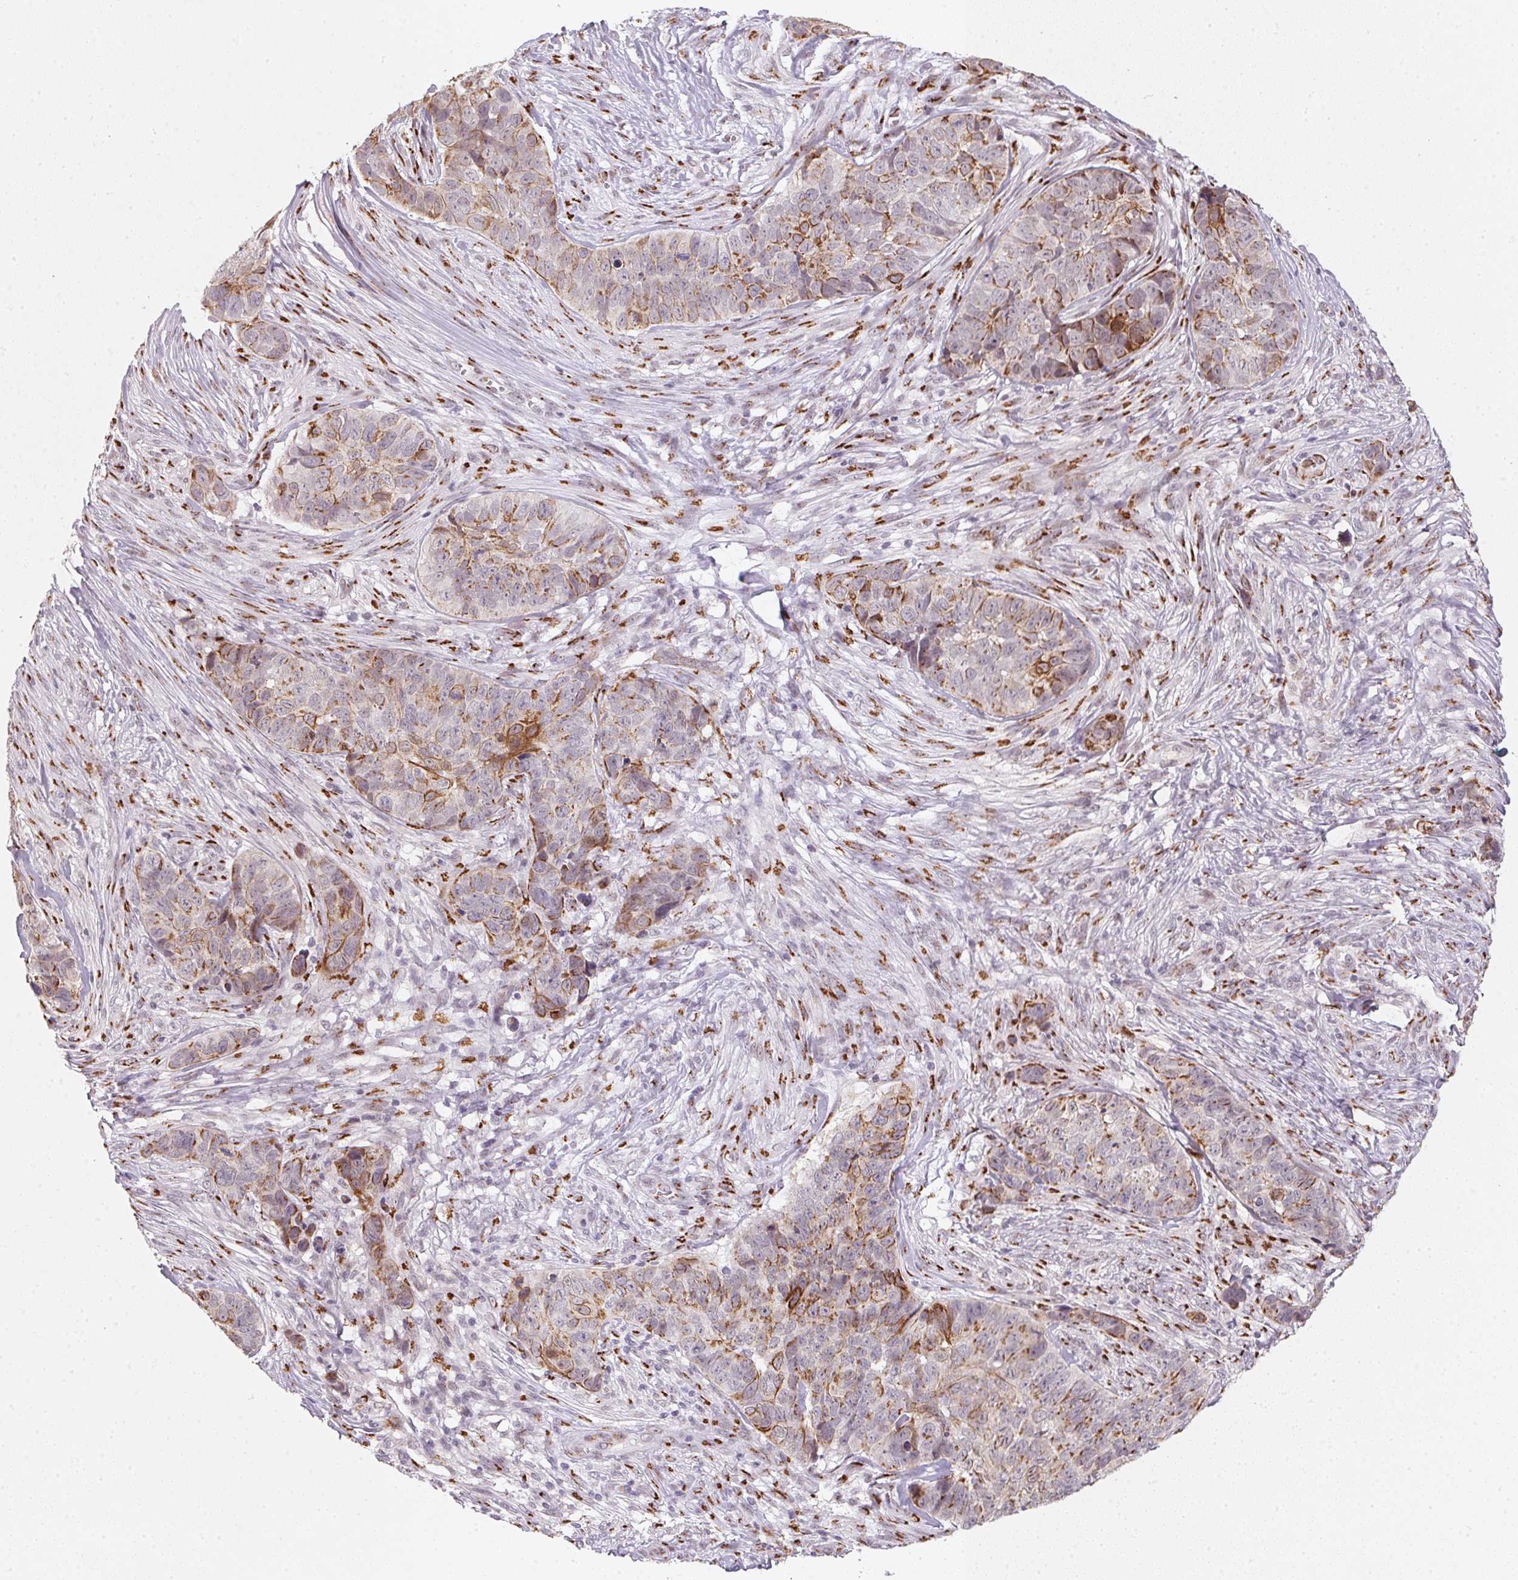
{"staining": {"intensity": "moderate", "quantity": ">75%", "location": "cytoplasmic/membranous"}, "tissue": "skin cancer", "cell_type": "Tumor cells", "image_type": "cancer", "snomed": [{"axis": "morphology", "description": "Basal cell carcinoma"}, {"axis": "topography", "description": "Skin"}], "caption": "Protein expression by immunohistochemistry (IHC) reveals moderate cytoplasmic/membranous staining in approximately >75% of tumor cells in basal cell carcinoma (skin). The staining is performed using DAB (3,3'-diaminobenzidine) brown chromogen to label protein expression. The nuclei are counter-stained blue using hematoxylin.", "gene": "RAB22A", "patient": {"sex": "female", "age": 82}}